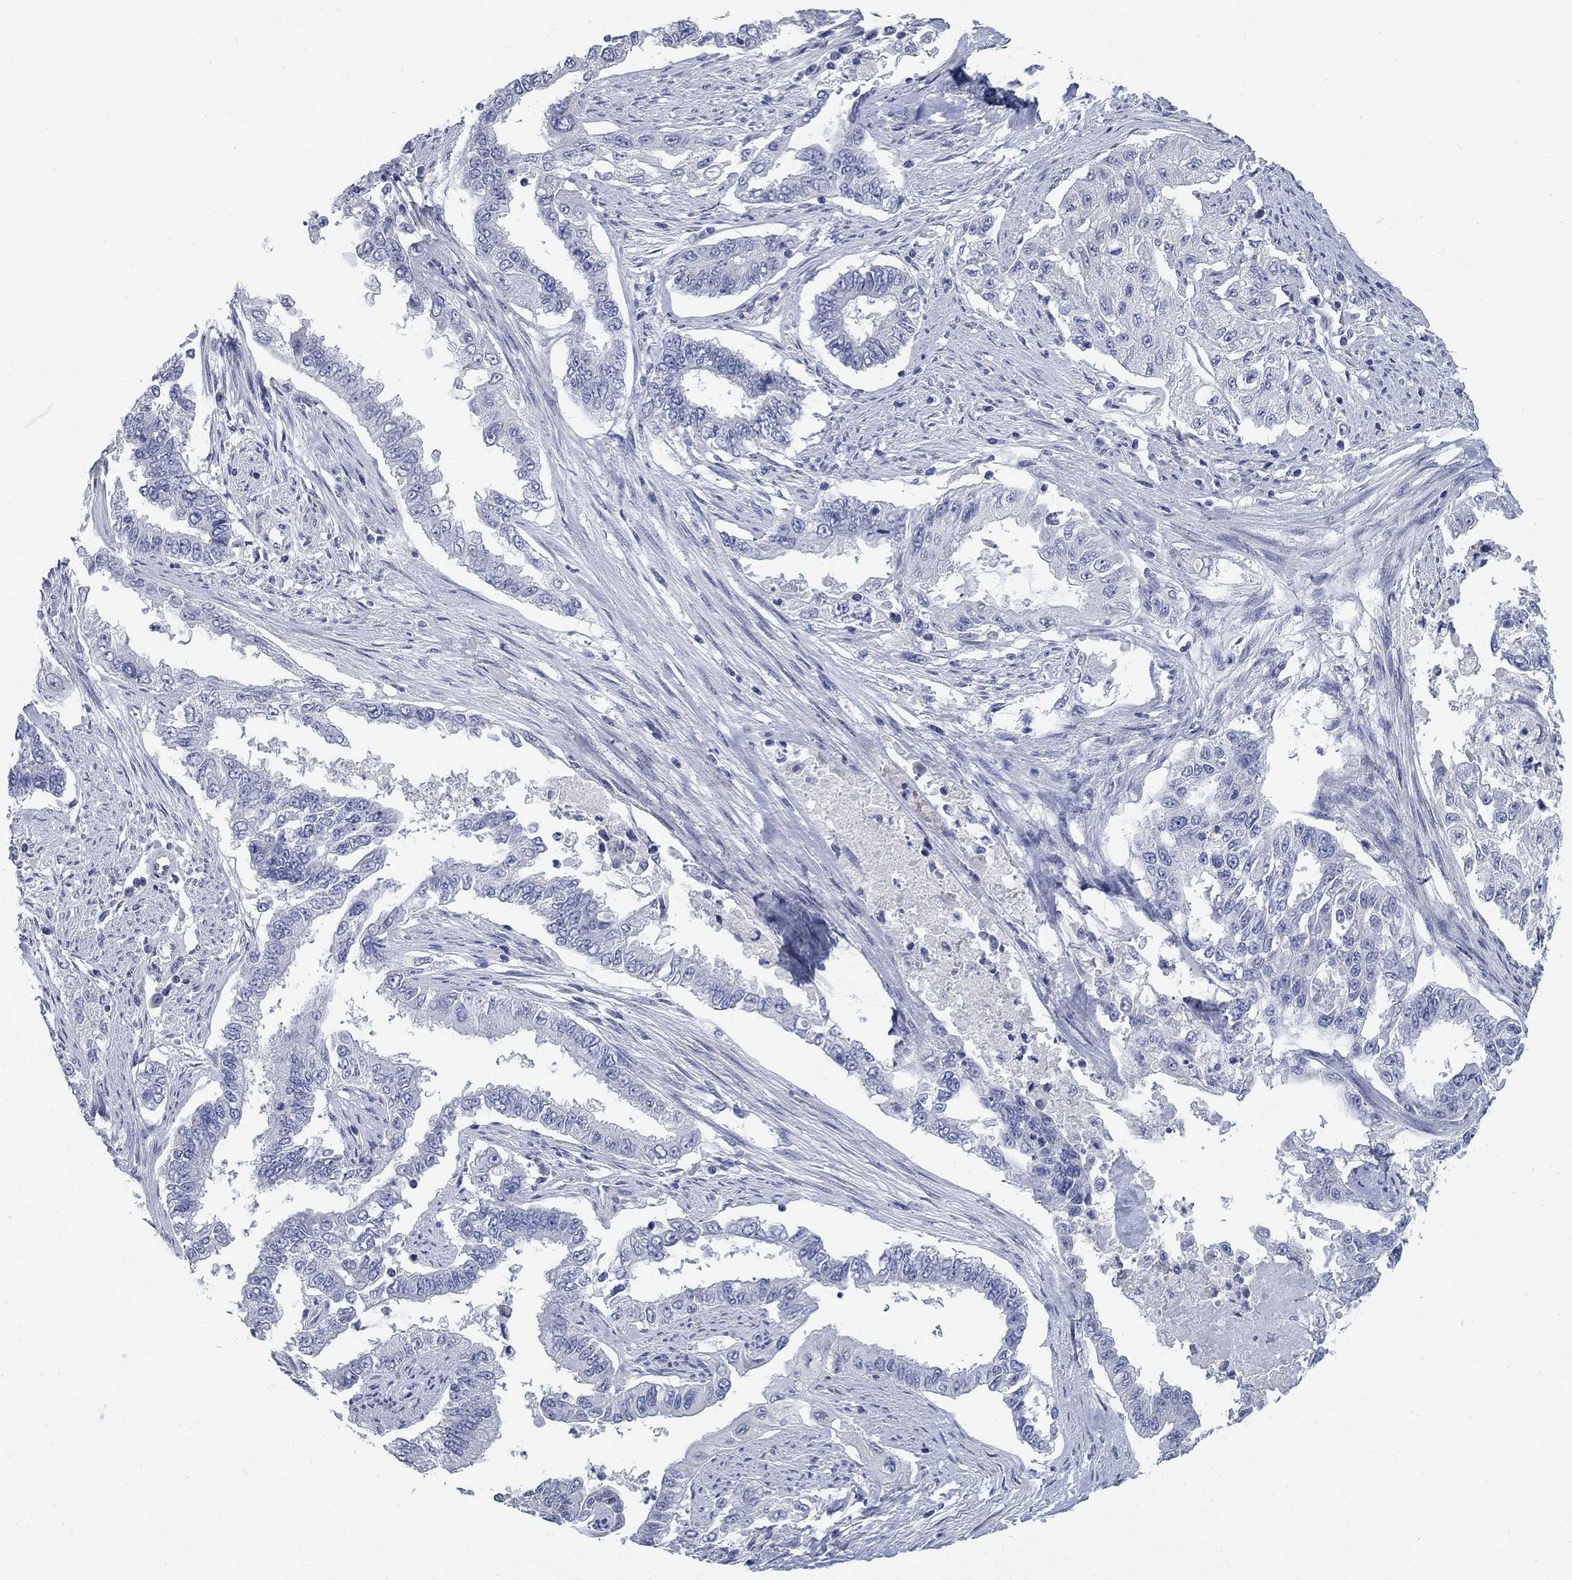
{"staining": {"intensity": "negative", "quantity": "none", "location": "none"}, "tissue": "endometrial cancer", "cell_type": "Tumor cells", "image_type": "cancer", "snomed": [{"axis": "morphology", "description": "Adenocarcinoma, NOS"}, {"axis": "topography", "description": "Uterus"}], "caption": "Human endometrial adenocarcinoma stained for a protein using IHC reveals no positivity in tumor cells.", "gene": "DNER", "patient": {"sex": "female", "age": 59}}